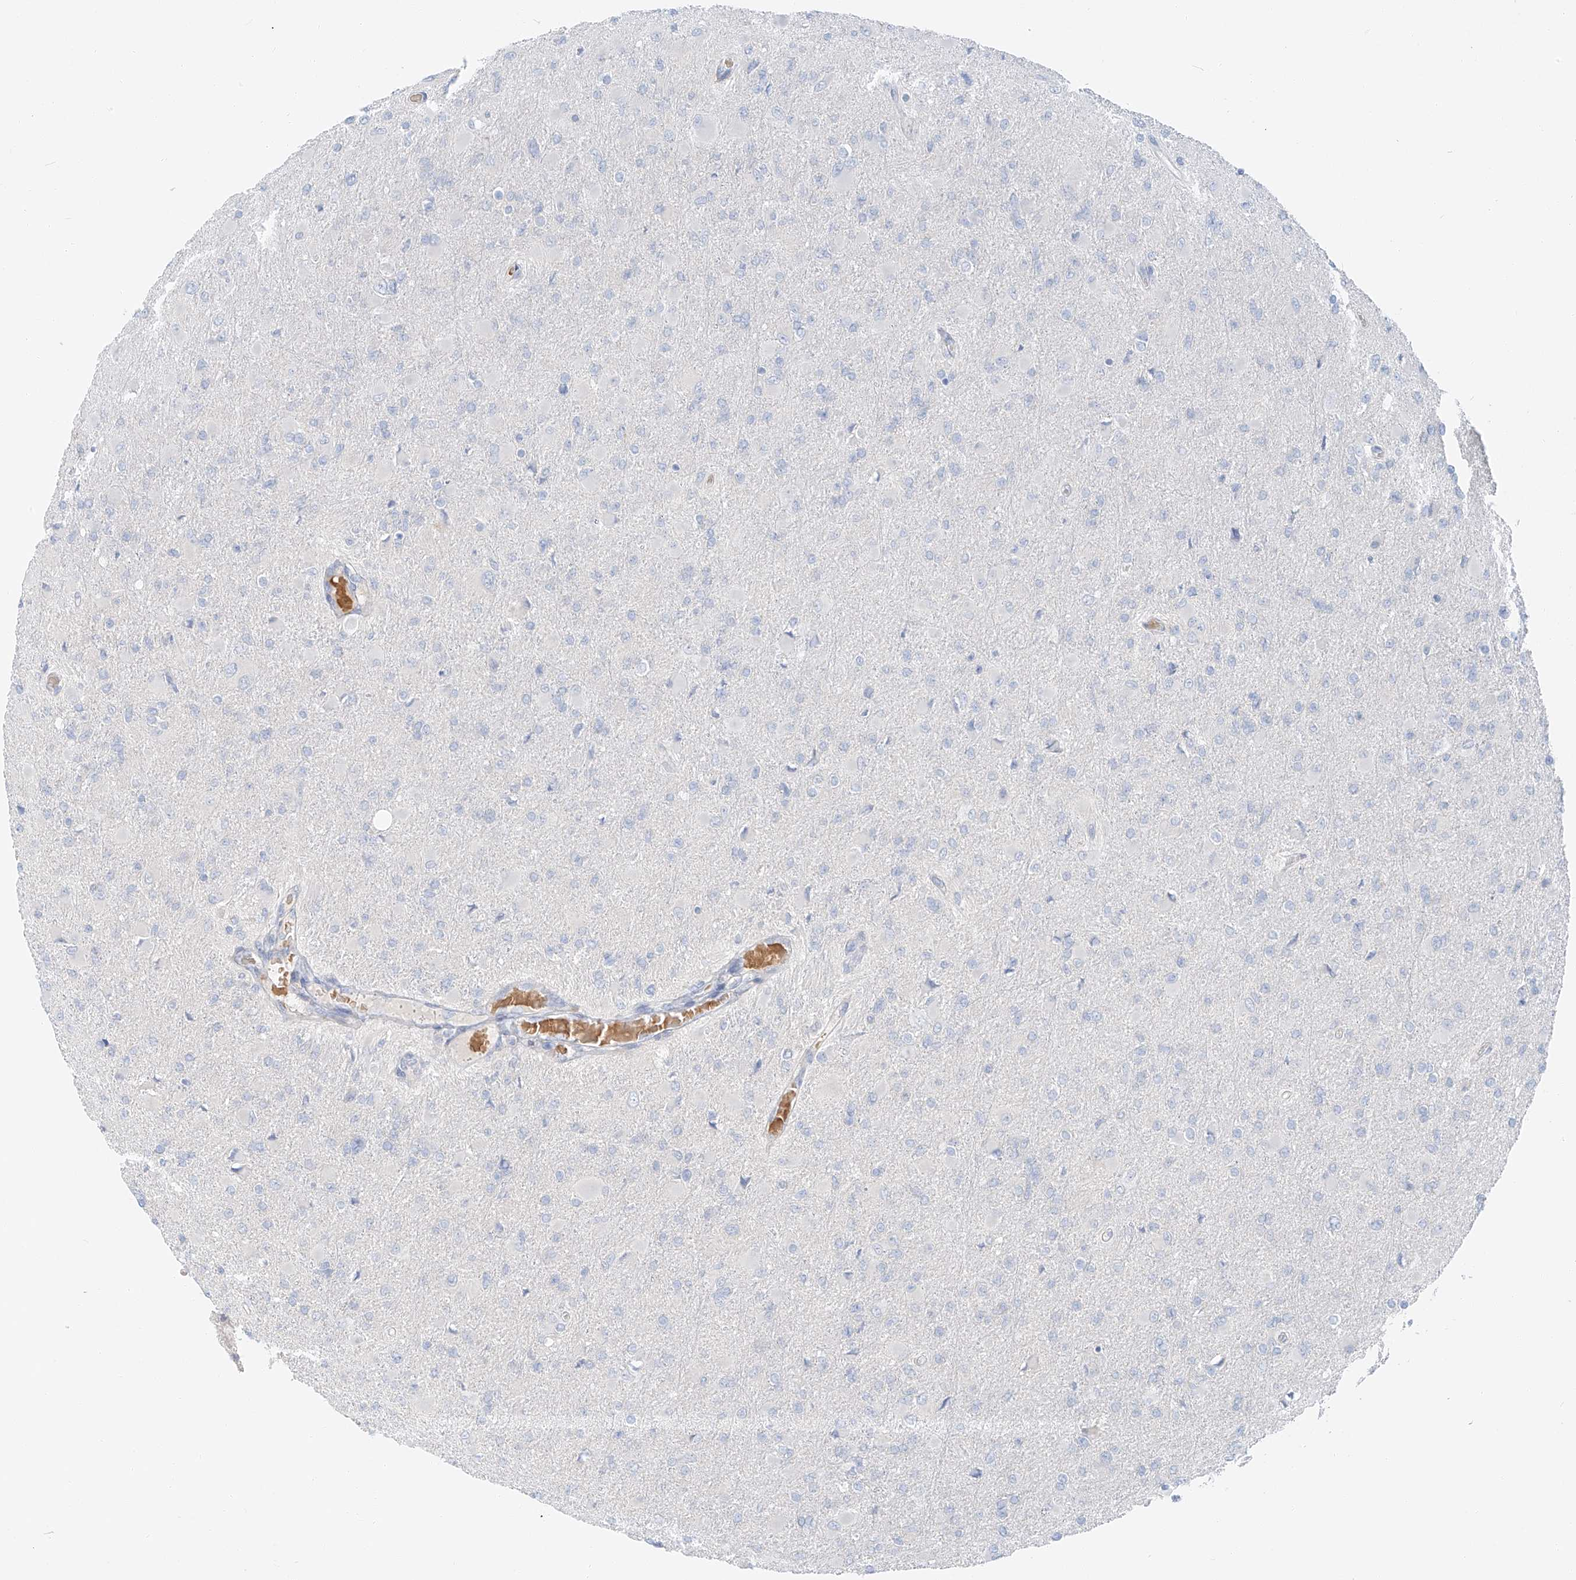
{"staining": {"intensity": "negative", "quantity": "none", "location": "none"}, "tissue": "glioma", "cell_type": "Tumor cells", "image_type": "cancer", "snomed": [{"axis": "morphology", "description": "Glioma, malignant, High grade"}, {"axis": "topography", "description": "Cerebral cortex"}], "caption": "Immunohistochemistry image of glioma stained for a protein (brown), which demonstrates no staining in tumor cells.", "gene": "PGC", "patient": {"sex": "female", "age": 36}}